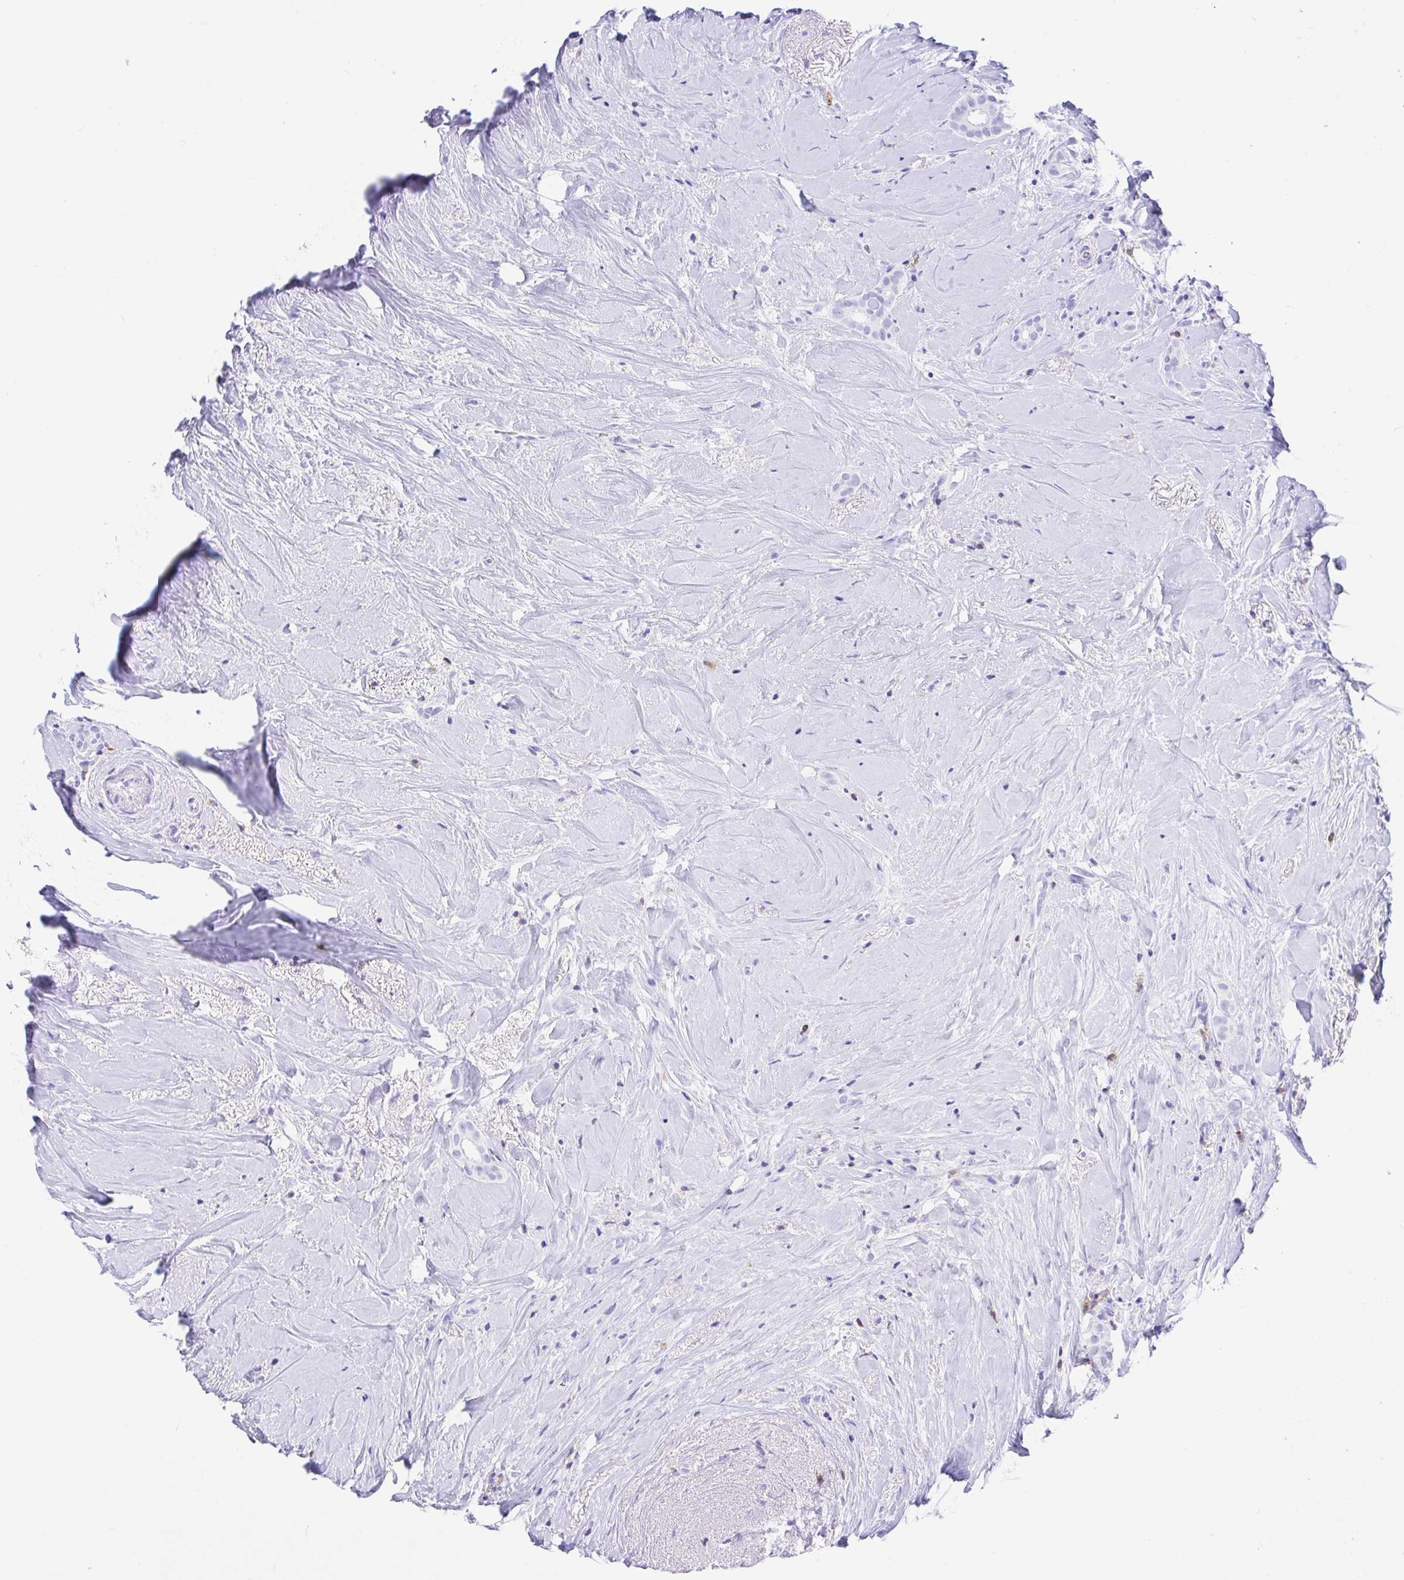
{"staining": {"intensity": "negative", "quantity": "none", "location": "none"}, "tissue": "breast cancer", "cell_type": "Tumor cells", "image_type": "cancer", "snomed": [{"axis": "morphology", "description": "Duct carcinoma"}, {"axis": "topography", "description": "Breast"}], "caption": "Intraductal carcinoma (breast) stained for a protein using immunohistochemistry demonstrates no positivity tumor cells.", "gene": "CD5", "patient": {"sex": "female", "age": 65}}